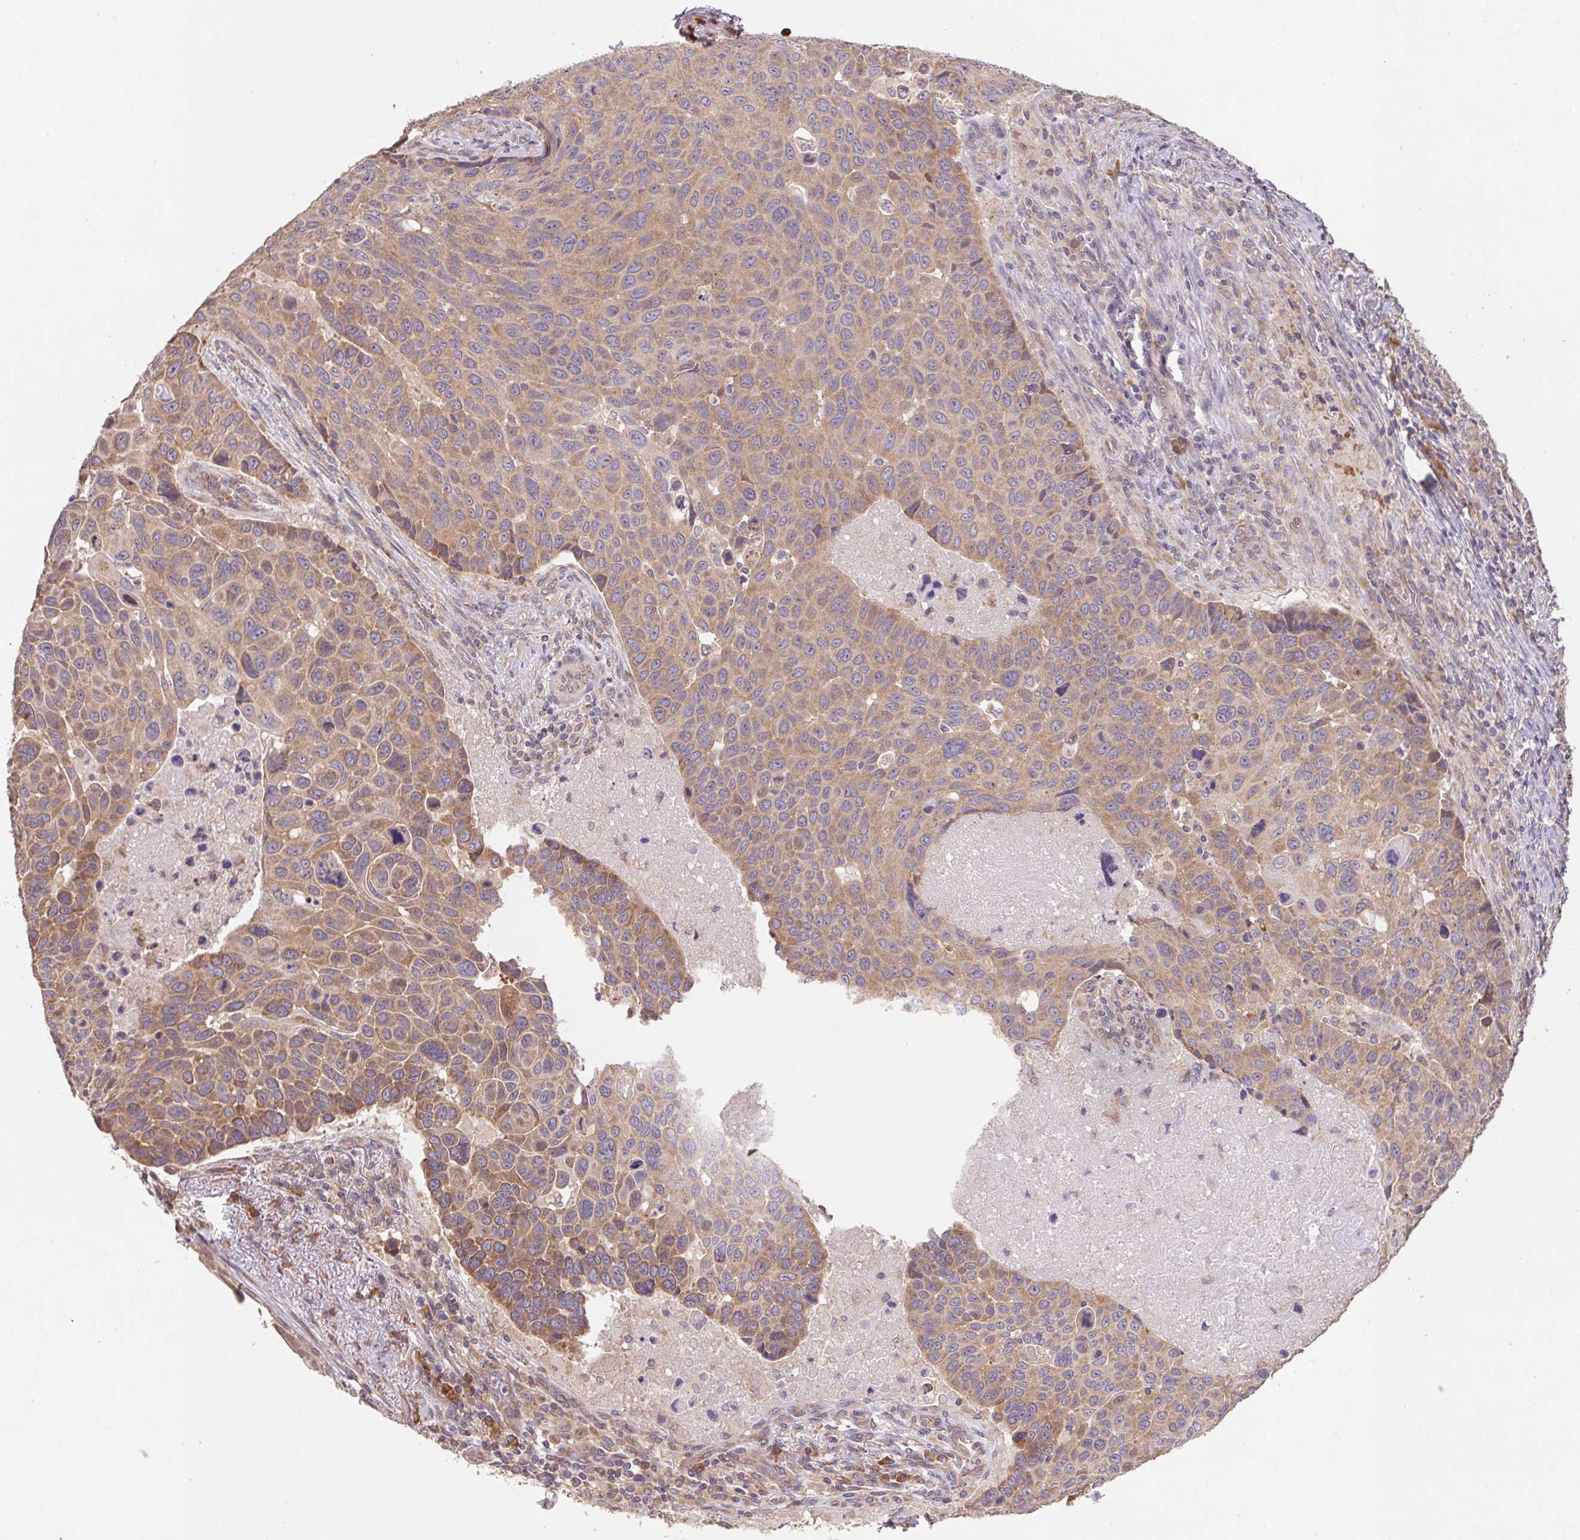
{"staining": {"intensity": "moderate", "quantity": ">75%", "location": "cytoplasmic/membranous"}, "tissue": "lung cancer", "cell_type": "Tumor cells", "image_type": "cancer", "snomed": [{"axis": "morphology", "description": "Squamous cell carcinoma, NOS"}, {"axis": "topography", "description": "Lung"}], "caption": "Immunohistochemical staining of human squamous cell carcinoma (lung) shows medium levels of moderate cytoplasmic/membranous staining in about >75% of tumor cells.", "gene": "RPL27A", "patient": {"sex": "male", "age": 68}}